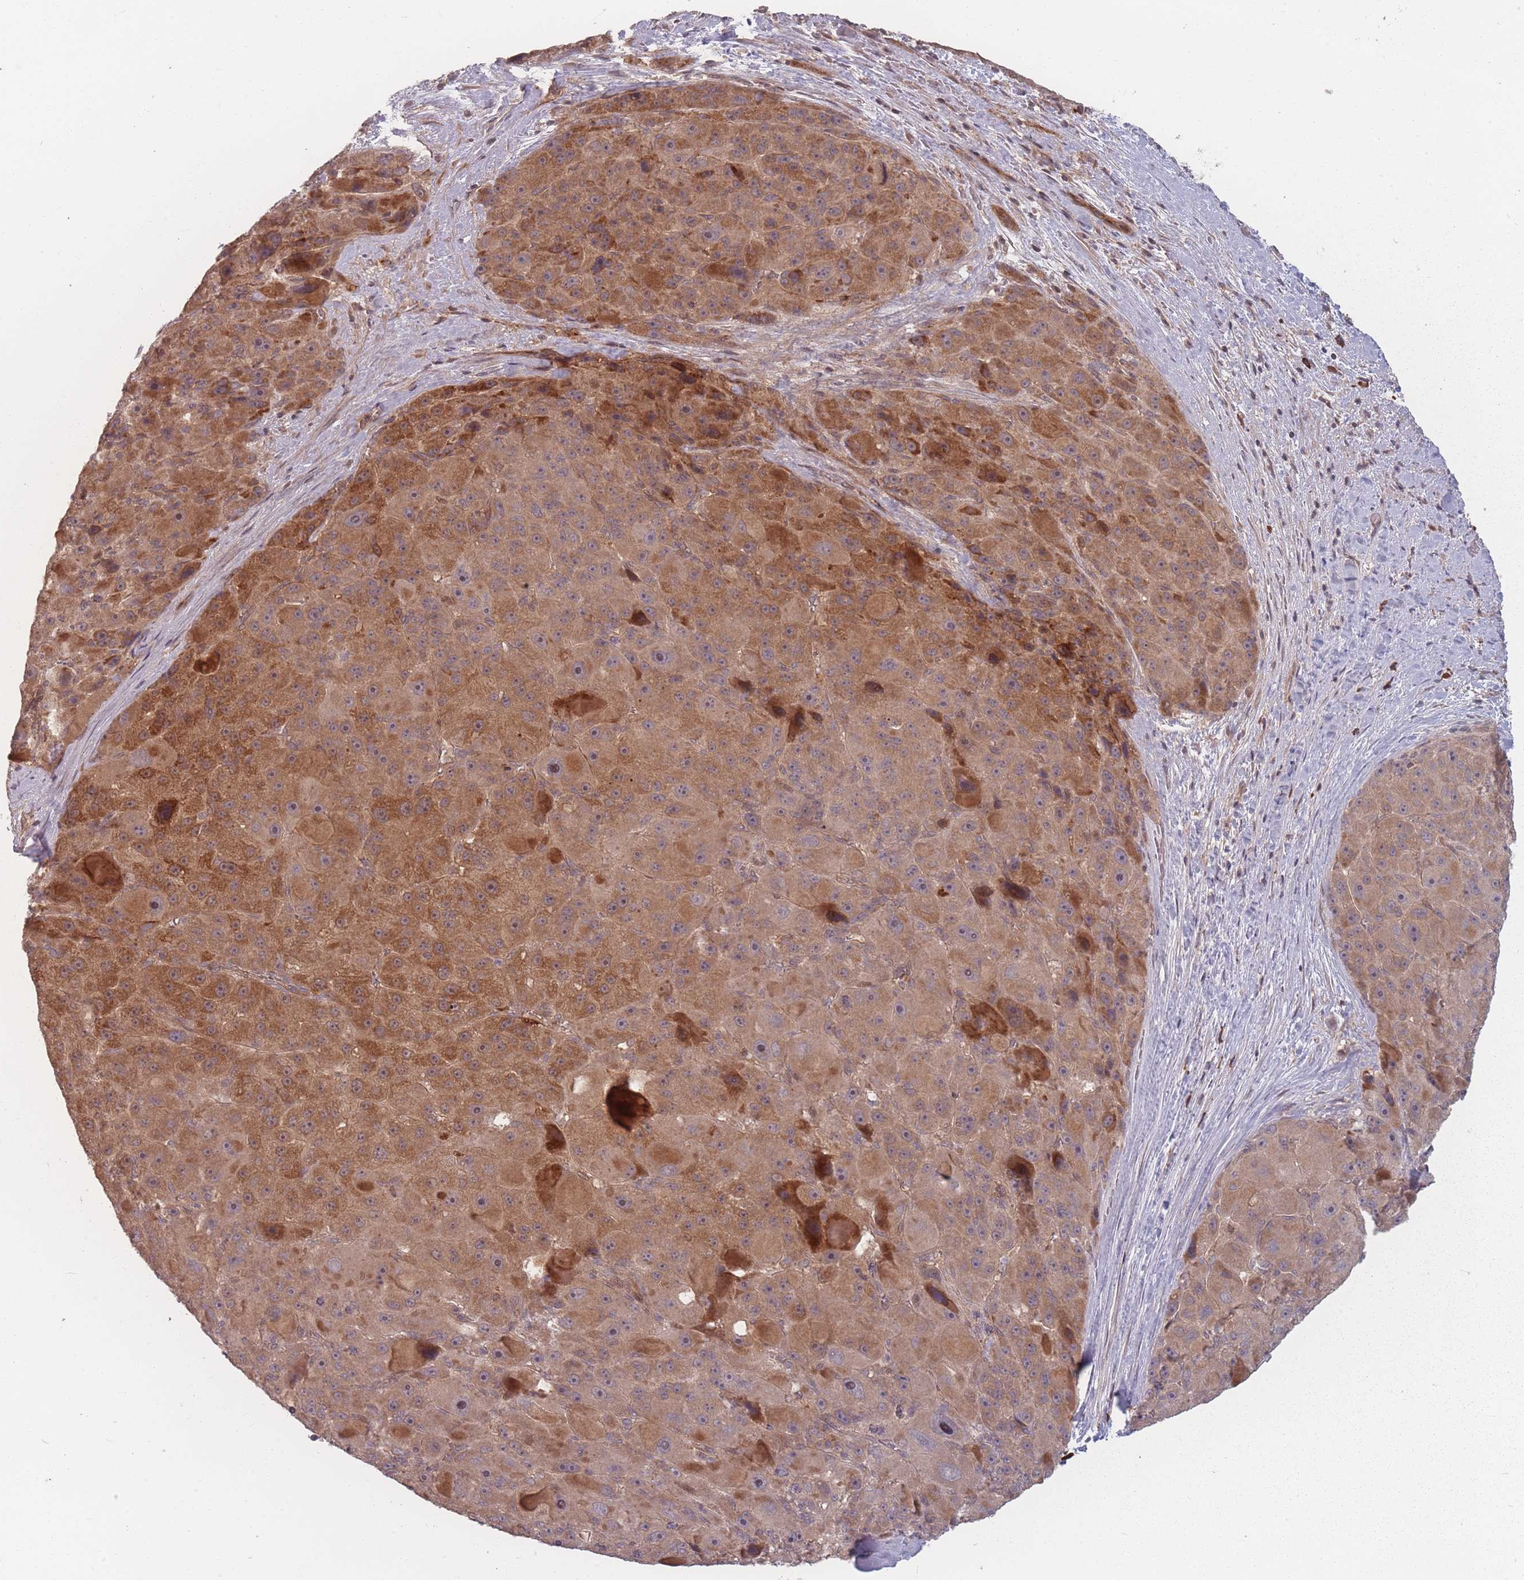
{"staining": {"intensity": "moderate", "quantity": ">75%", "location": "cytoplasmic/membranous"}, "tissue": "liver cancer", "cell_type": "Tumor cells", "image_type": "cancer", "snomed": [{"axis": "morphology", "description": "Carcinoma, Hepatocellular, NOS"}, {"axis": "topography", "description": "Liver"}], "caption": "Immunohistochemical staining of liver cancer reveals moderate cytoplasmic/membranous protein positivity in approximately >75% of tumor cells. The protein is shown in brown color, while the nuclei are stained blue.", "gene": "HAGH", "patient": {"sex": "male", "age": 76}}